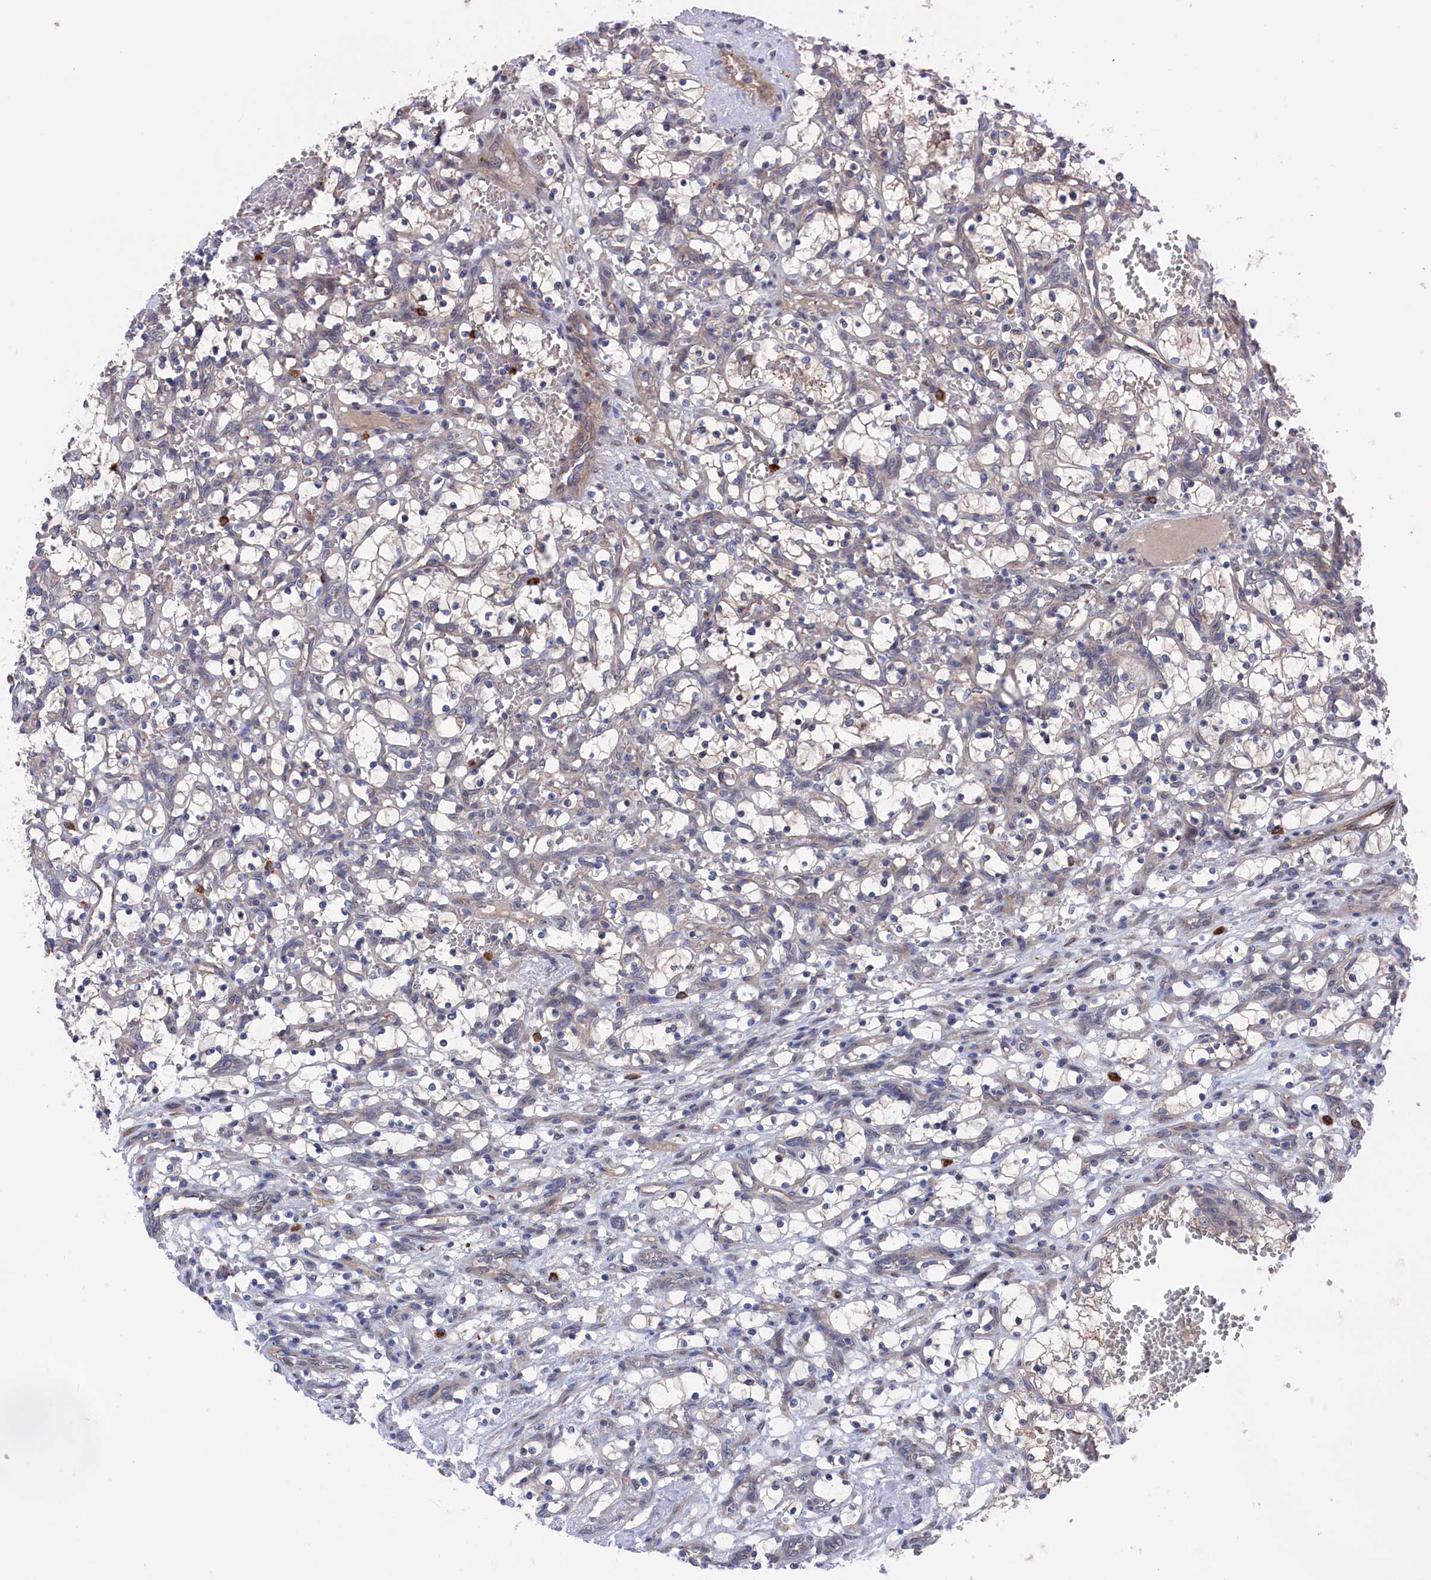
{"staining": {"intensity": "negative", "quantity": "none", "location": "none"}, "tissue": "renal cancer", "cell_type": "Tumor cells", "image_type": "cancer", "snomed": [{"axis": "morphology", "description": "Adenocarcinoma, NOS"}, {"axis": "topography", "description": "Kidney"}], "caption": "High power microscopy micrograph of an immunohistochemistry photomicrograph of adenocarcinoma (renal), revealing no significant expression in tumor cells.", "gene": "NUTF2", "patient": {"sex": "female", "age": 69}}